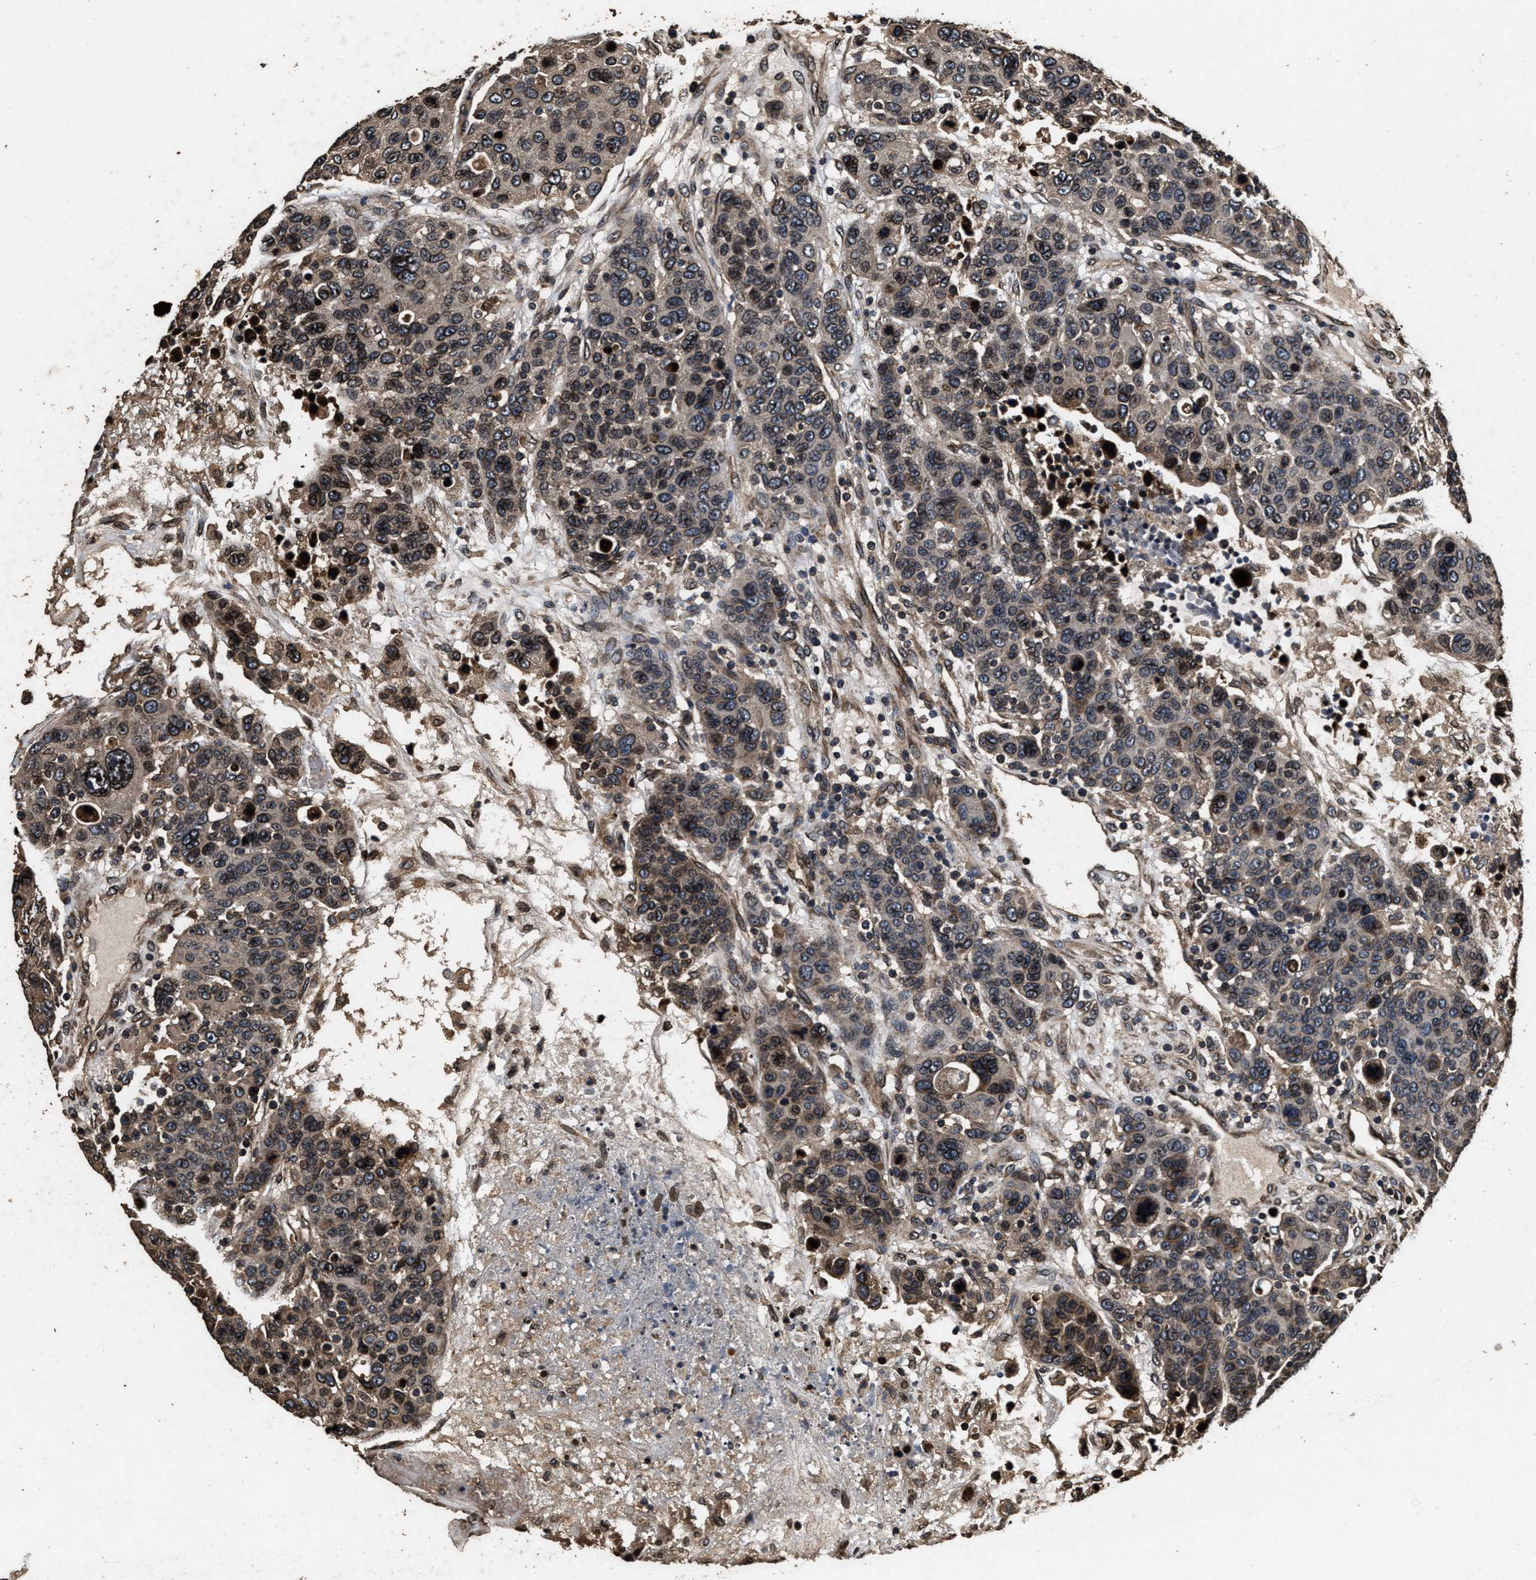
{"staining": {"intensity": "moderate", "quantity": ">75%", "location": "cytoplasmic/membranous,nuclear"}, "tissue": "breast cancer", "cell_type": "Tumor cells", "image_type": "cancer", "snomed": [{"axis": "morphology", "description": "Duct carcinoma"}, {"axis": "topography", "description": "Breast"}], "caption": "IHC micrograph of neoplastic tissue: human invasive ductal carcinoma (breast) stained using immunohistochemistry (IHC) shows medium levels of moderate protein expression localized specifically in the cytoplasmic/membranous and nuclear of tumor cells, appearing as a cytoplasmic/membranous and nuclear brown color.", "gene": "ACCS", "patient": {"sex": "female", "age": 37}}